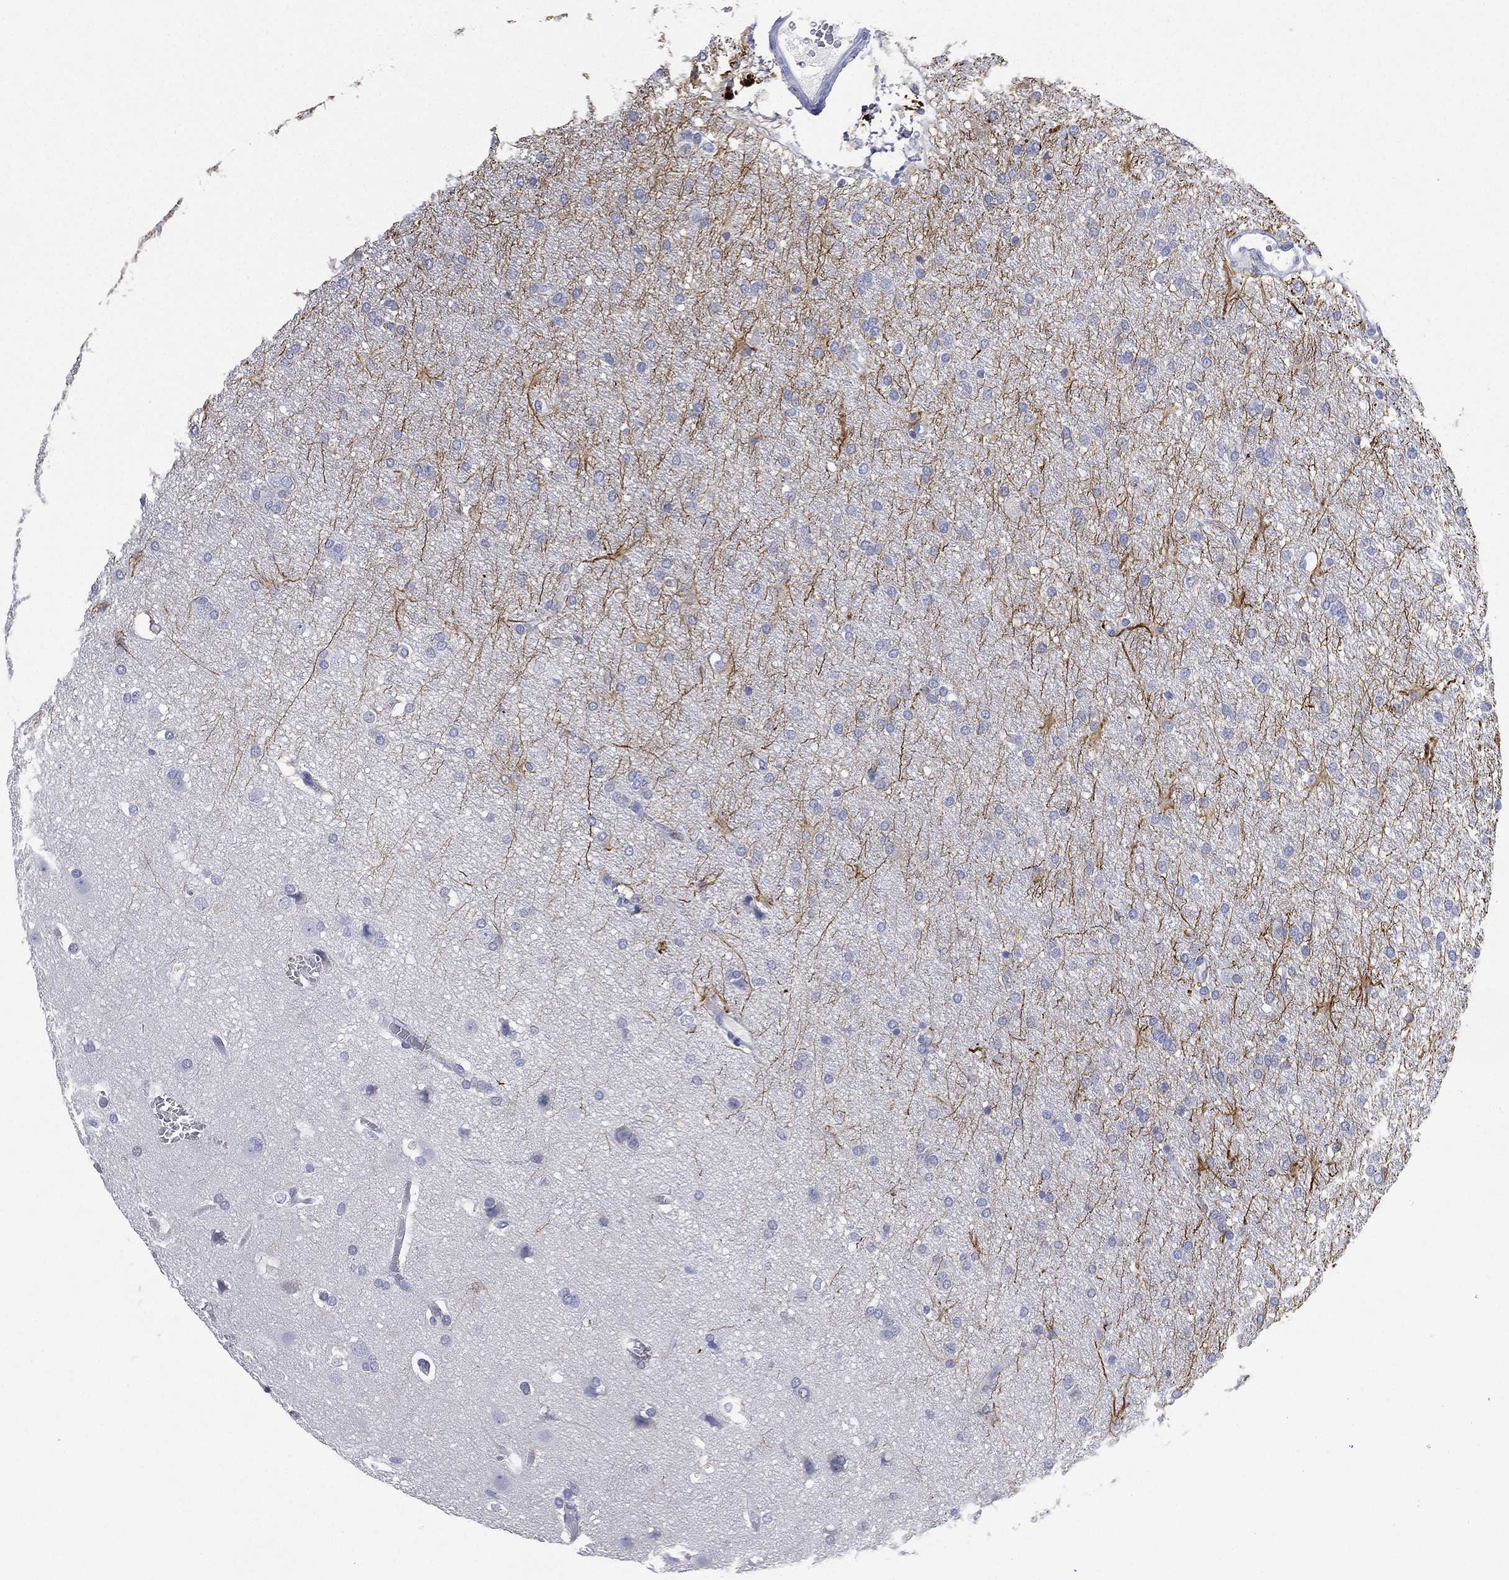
{"staining": {"intensity": "negative", "quantity": "none", "location": "none"}, "tissue": "glioma", "cell_type": "Tumor cells", "image_type": "cancer", "snomed": [{"axis": "morphology", "description": "Glioma, malignant, Low grade"}, {"axis": "topography", "description": "Brain"}], "caption": "Immunohistochemistry (IHC) photomicrograph of human glioma stained for a protein (brown), which shows no staining in tumor cells.", "gene": "FMO1", "patient": {"sex": "female", "age": 32}}